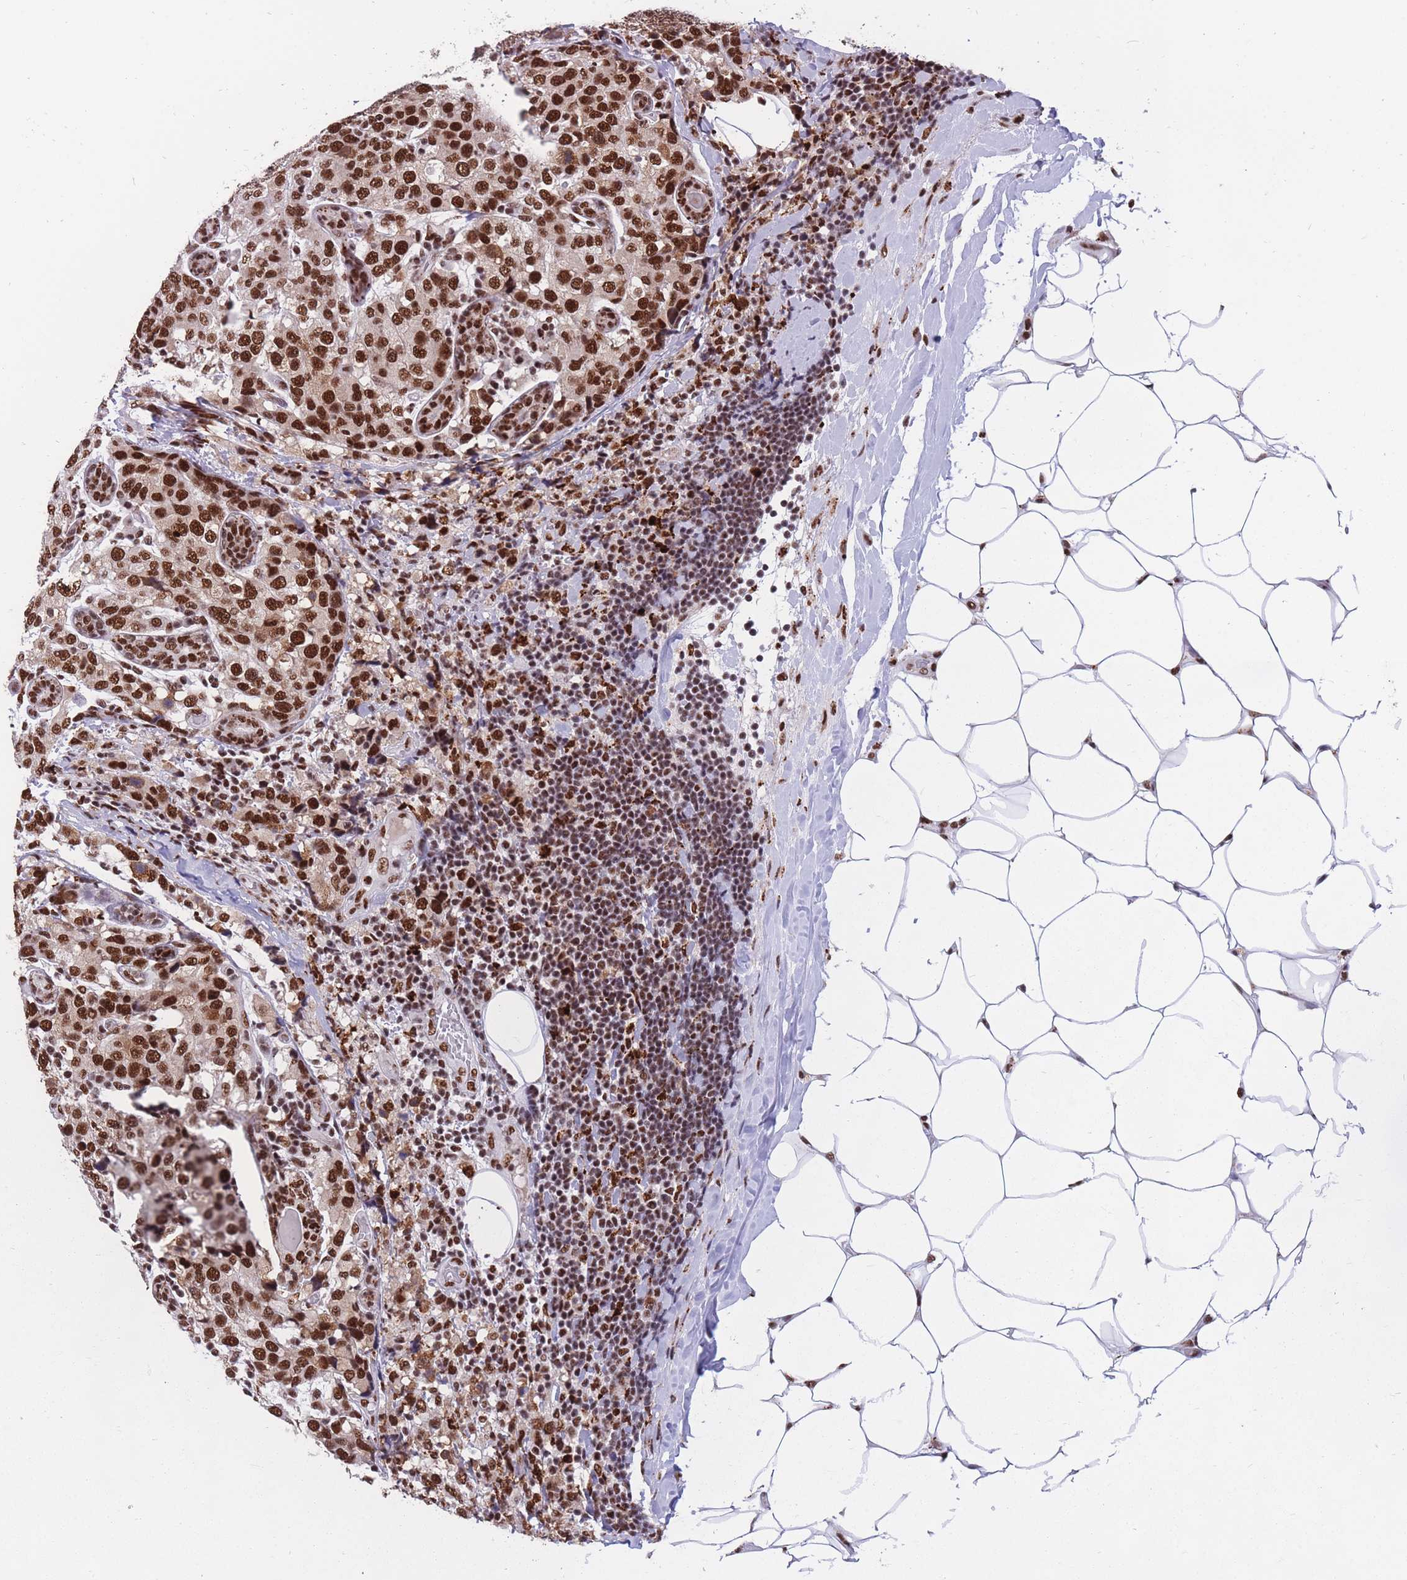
{"staining": {"intensity": "strong", "quantity": ">75%", "location": "nuclear"}, "tissue": "breast cancer", "cell_type": "Tumor cells", "image_type": "cancer", "snomed": [{"axis": "morphology", "description": "Lobular carcinoma"}, {"axis": "topography", "description": "Breast"}], "caption": "A brown stain labels strong nuclear expression of a protein in human breast lobular carcinoma tumor cells. (DAB IHC with brightfield microscopy, high magnification).", "gene": "PRPF19", "patient": {"sex": "female", "age": 59}}